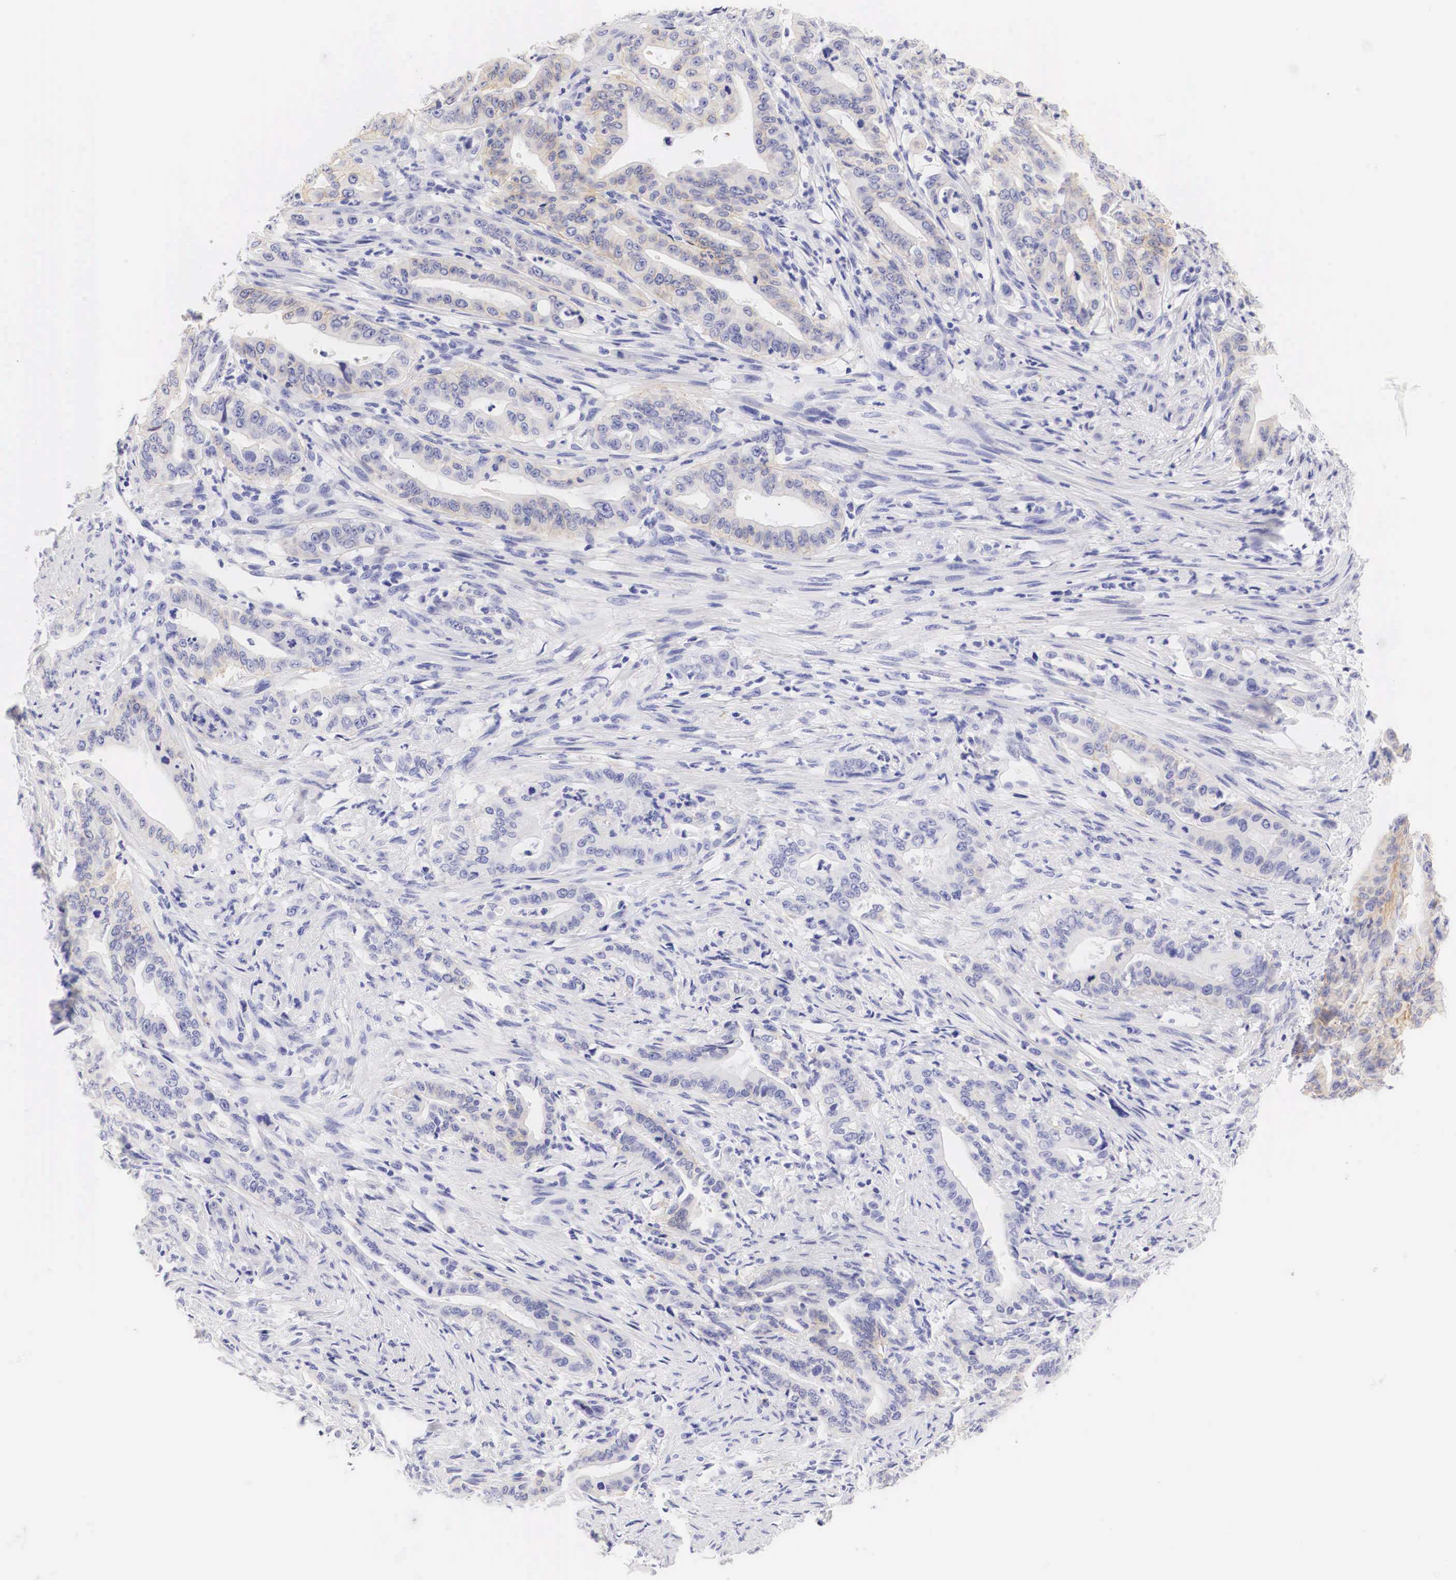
{"staining": {"intensity": "weak", "quantity": "<25%", "location": "cytoplasmic/membranous"}, "tissue": "stomach cancer", "cell_type": "Tumor cells", "image_type": "cancer", "snomed": [{"axis": "morphology", "description": "Adenocarcinoma, NOS"}, {"axis": "topography", "description": "Stomach"}], "caption": "Stomach cancer was stained to show a protein in brown. There is no significant staining in tumor cells.", "gene": "ERBB2", "patient": {"sex": "female", "age": 76}}